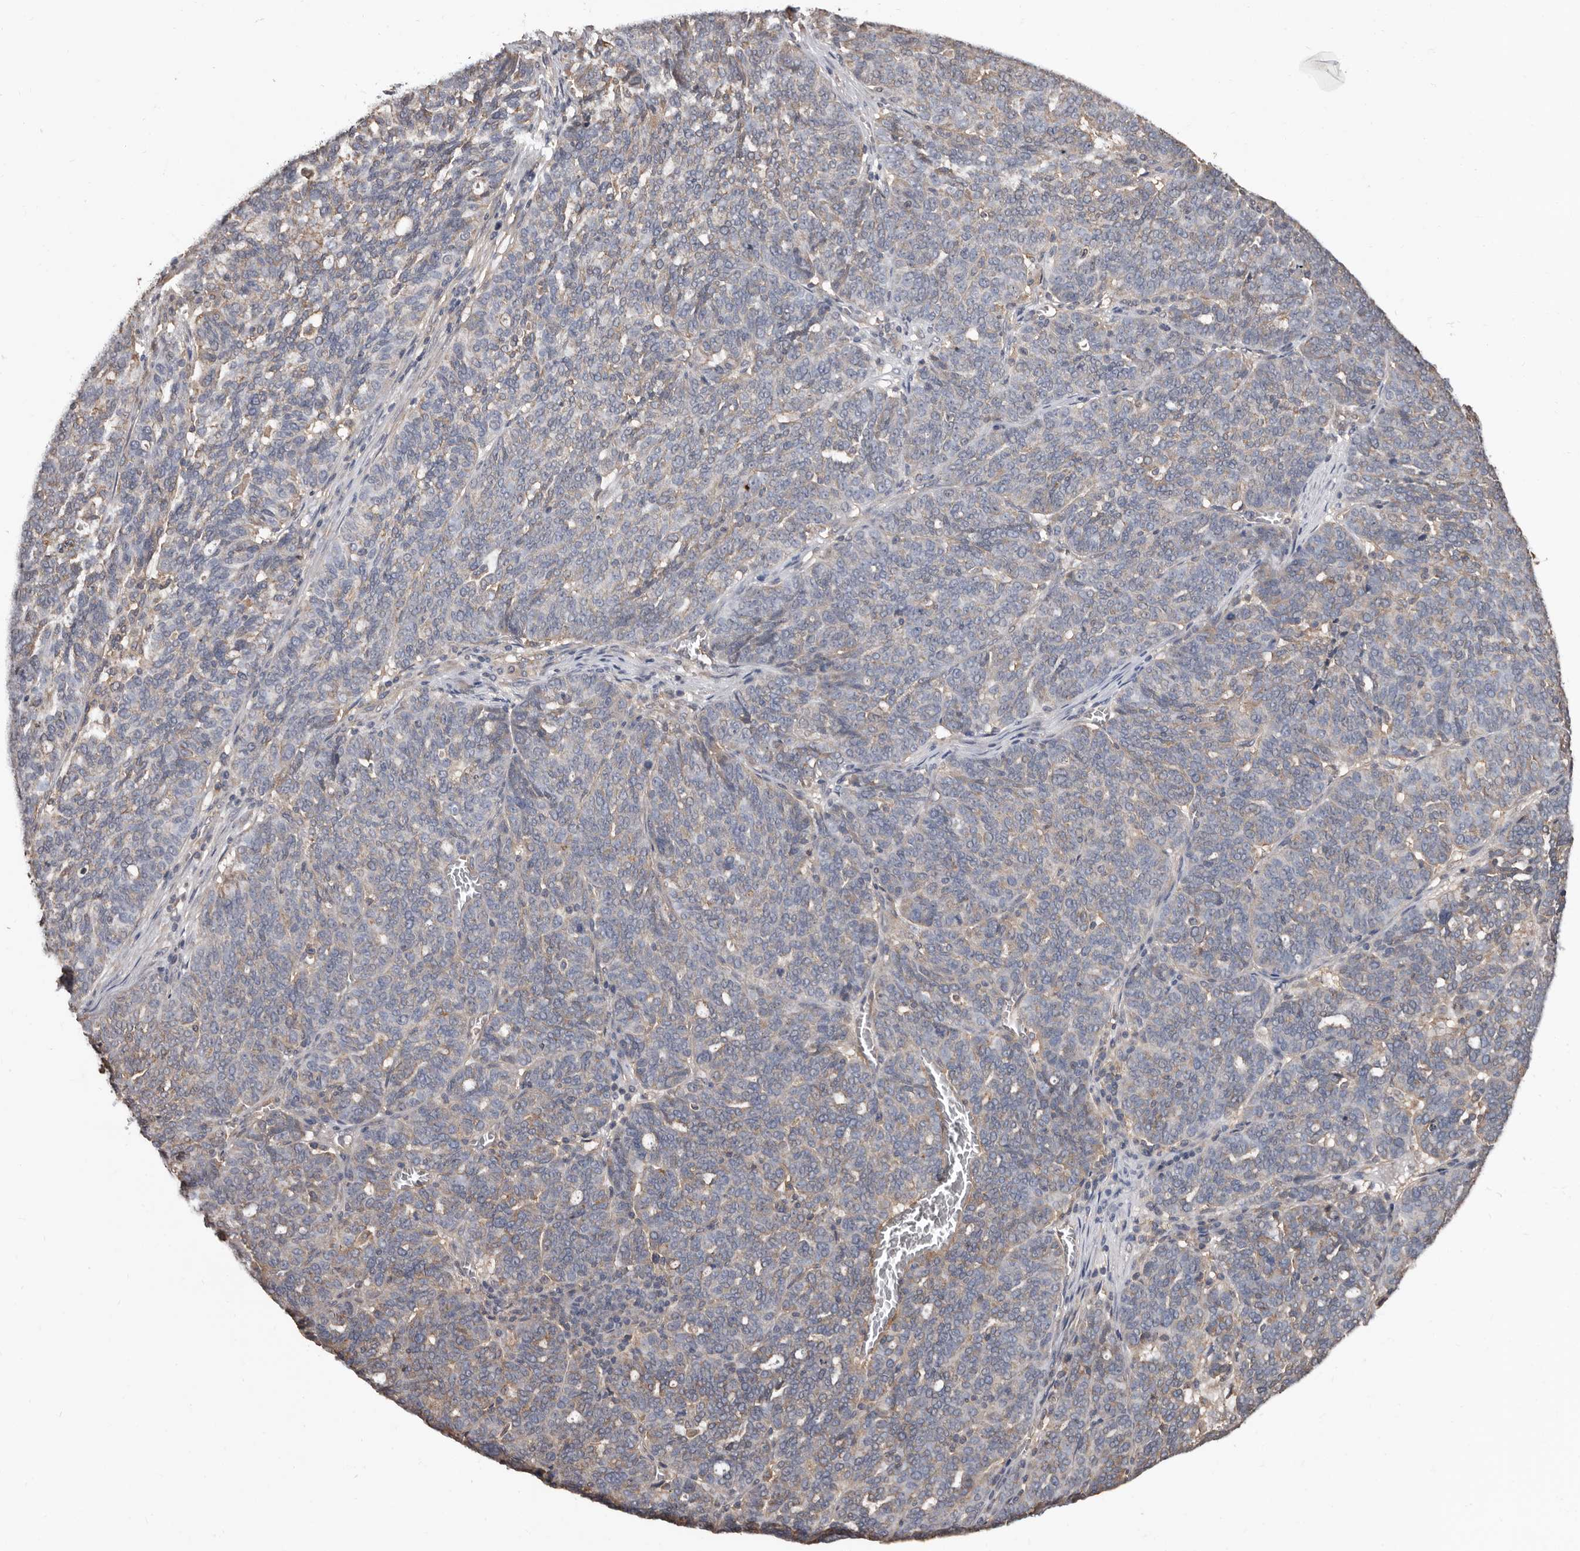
{"staining": {"intensity": "weak", "quantity": "25%-75%", "location": "cytoplasmic/membranous"}, "tissue": "ovarian cancer", "cell_type": "Tumor cells", "image_type": "cancer", "snomed": [{"axis": "morphology", "description": "Cystadenocarcinoma, serous, NOS"}, {"axis": "topography", "description": "Ovary"}], "caption": "A photomicrograph of ovarian serous cystadenocarcinoma stained for a protein exhibits weak cytoplasmic/membranous brown staining in tumor cells. (brown staining indicates protein expression, while blue staining denotes nuclei).", "gene": "MRPL18", "patient": {"sex": "female", "age": 59}}